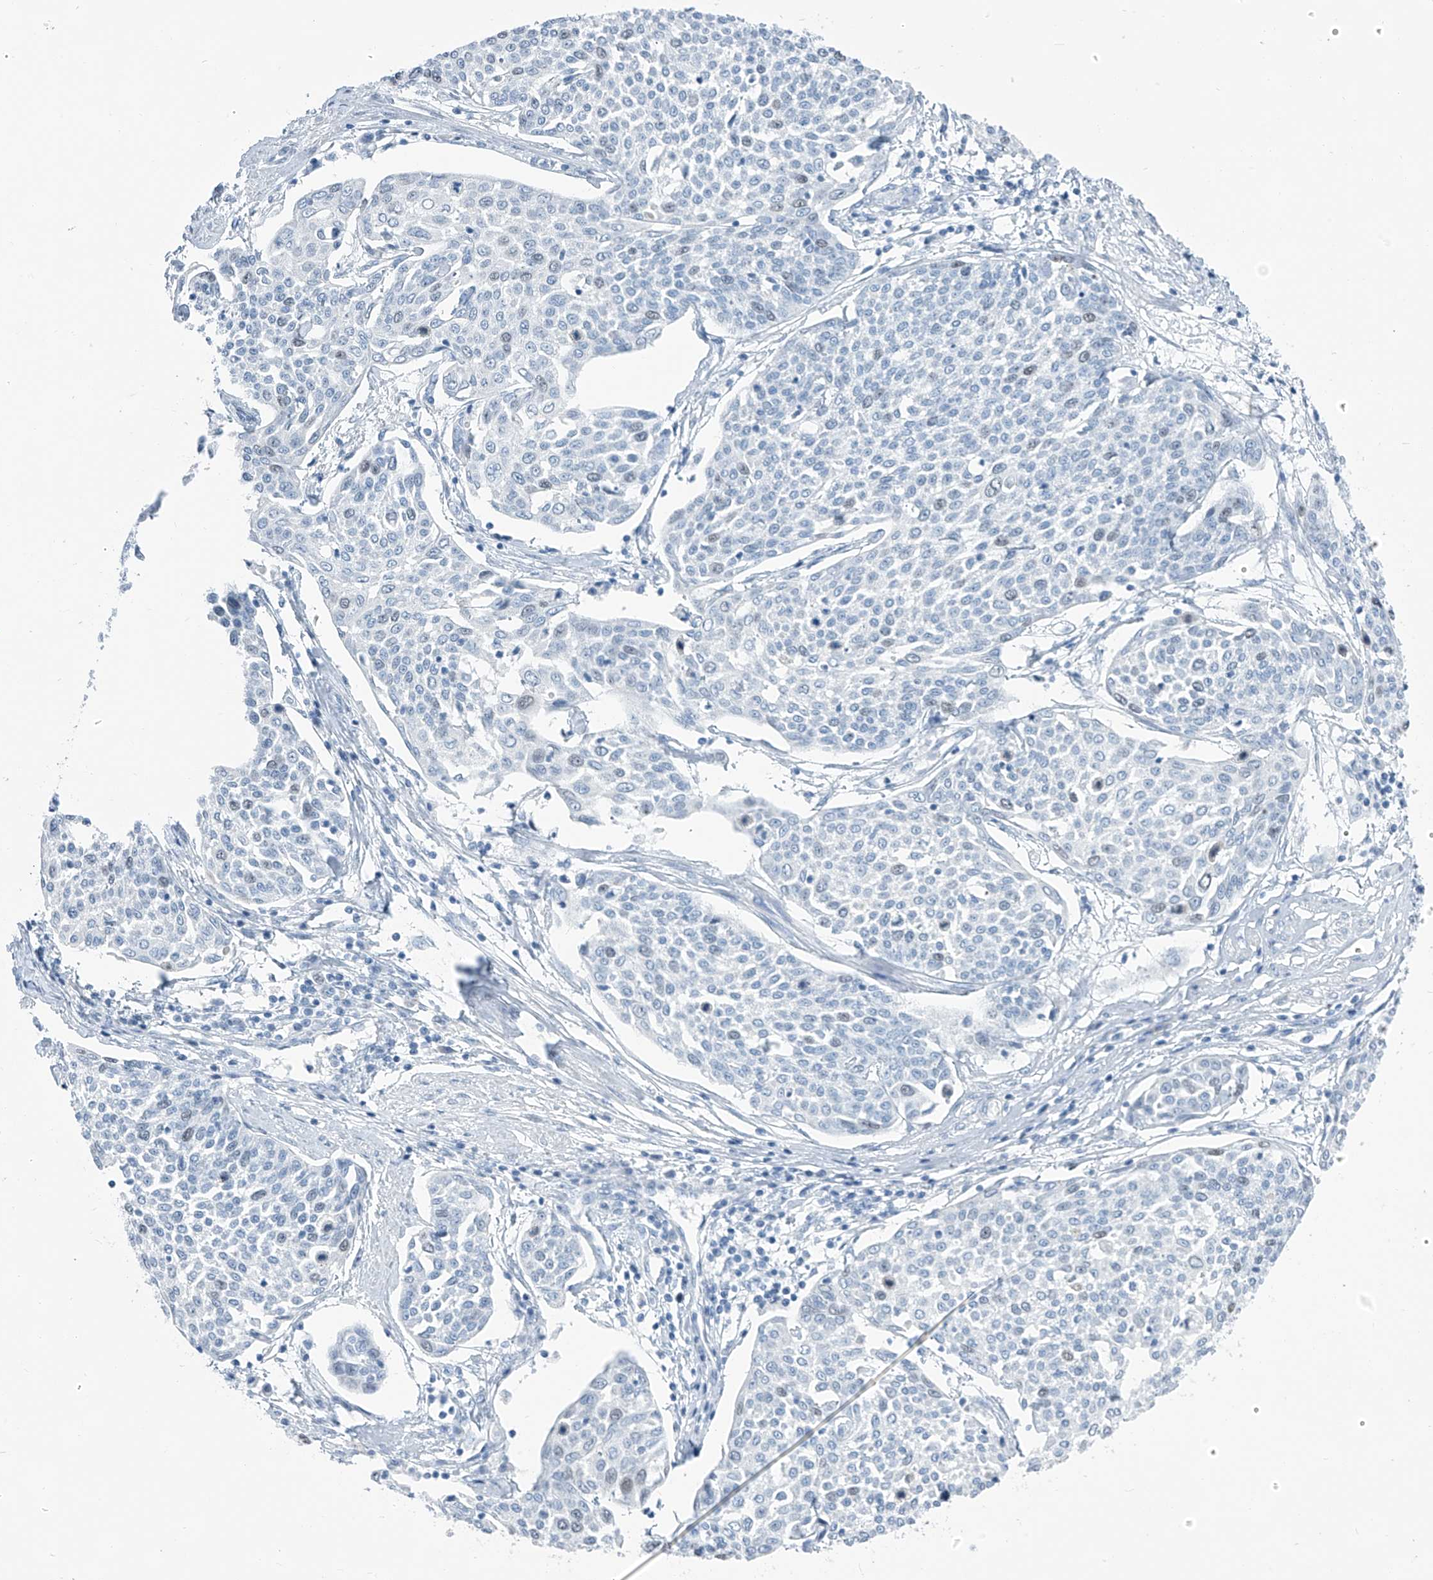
{"staining": {"intensity": "negative", "quantity": "none", "location": "none"}, "tissue": "cervical cancer", "cell_type": "Tumor cells", "image_type": "cancer", "snomed": [{"axis": "morphology", "description": "Squamous cell carcinoma, NOS"}, {"axis": "topography", "description": "Cervix"}], "caption": "There is no significant positivity in tumor cells of squamous cell carcinoma (cervical).", "gene": "SGO2", "patient": {"sex": "female", "age": 34}}